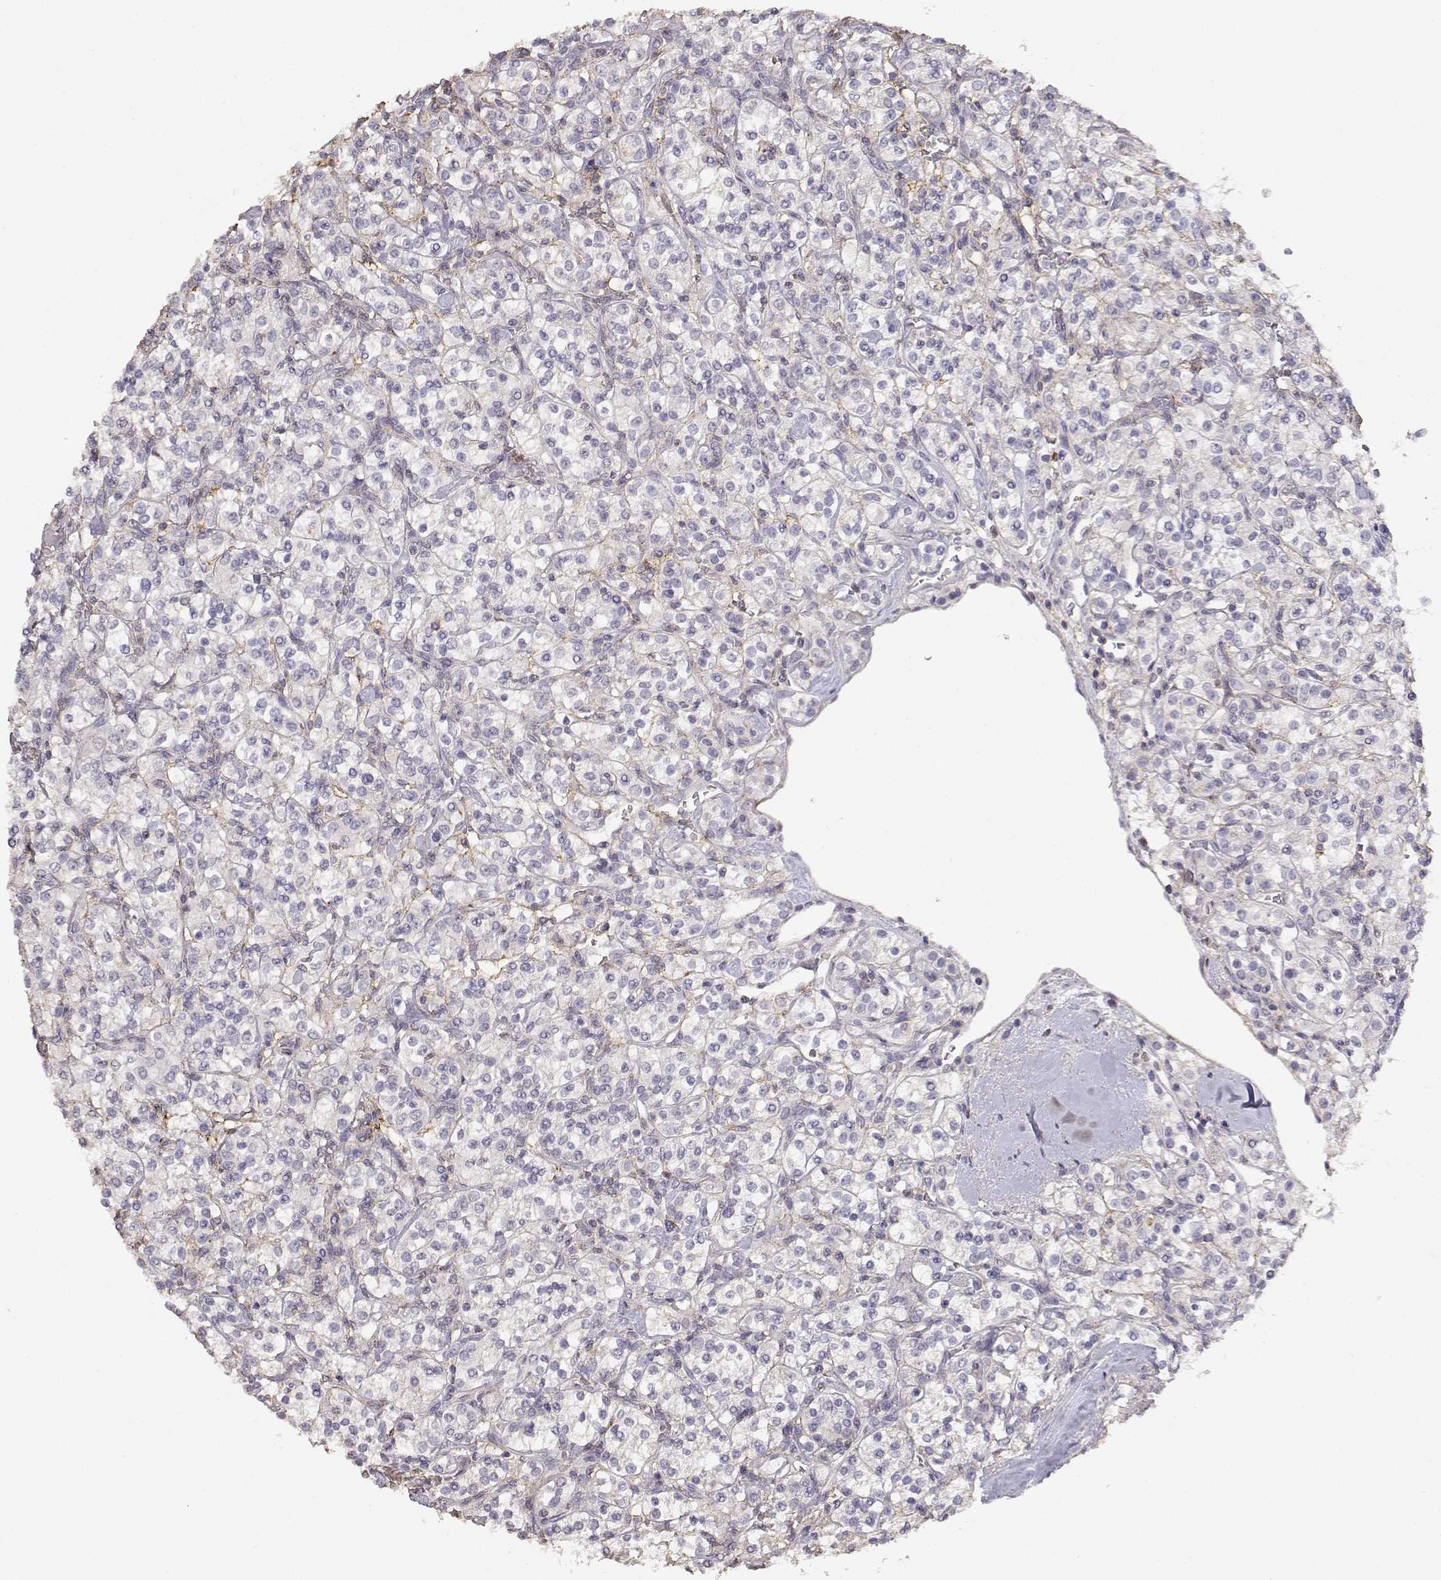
{"staining": {"intensity": "weak", "quantity": "25%-75%", "location": "cytoplasmic/membranous"}, "tissue": "renal cancer", "cell_type": "Tumor cells", "image_type": "cancer", "snomed": [{"axis": "morphology", "description": "Adenocarcinoma, NOS"}, {"axis": "topography", "description": "Kidney"}], "caption": "Immunohistochemistry histopathology image of neoplastic tissue: adenocarcinoma (renal) stained using IHC reveals low levels of weak protein expression localized specifically in the cytoplasmic/membranous of tumor cells, appearing as a cytoplasmic/membranous brown color.", "gene": "TNFRSF10C", "patient": {"sex": "male", "age": 77}}